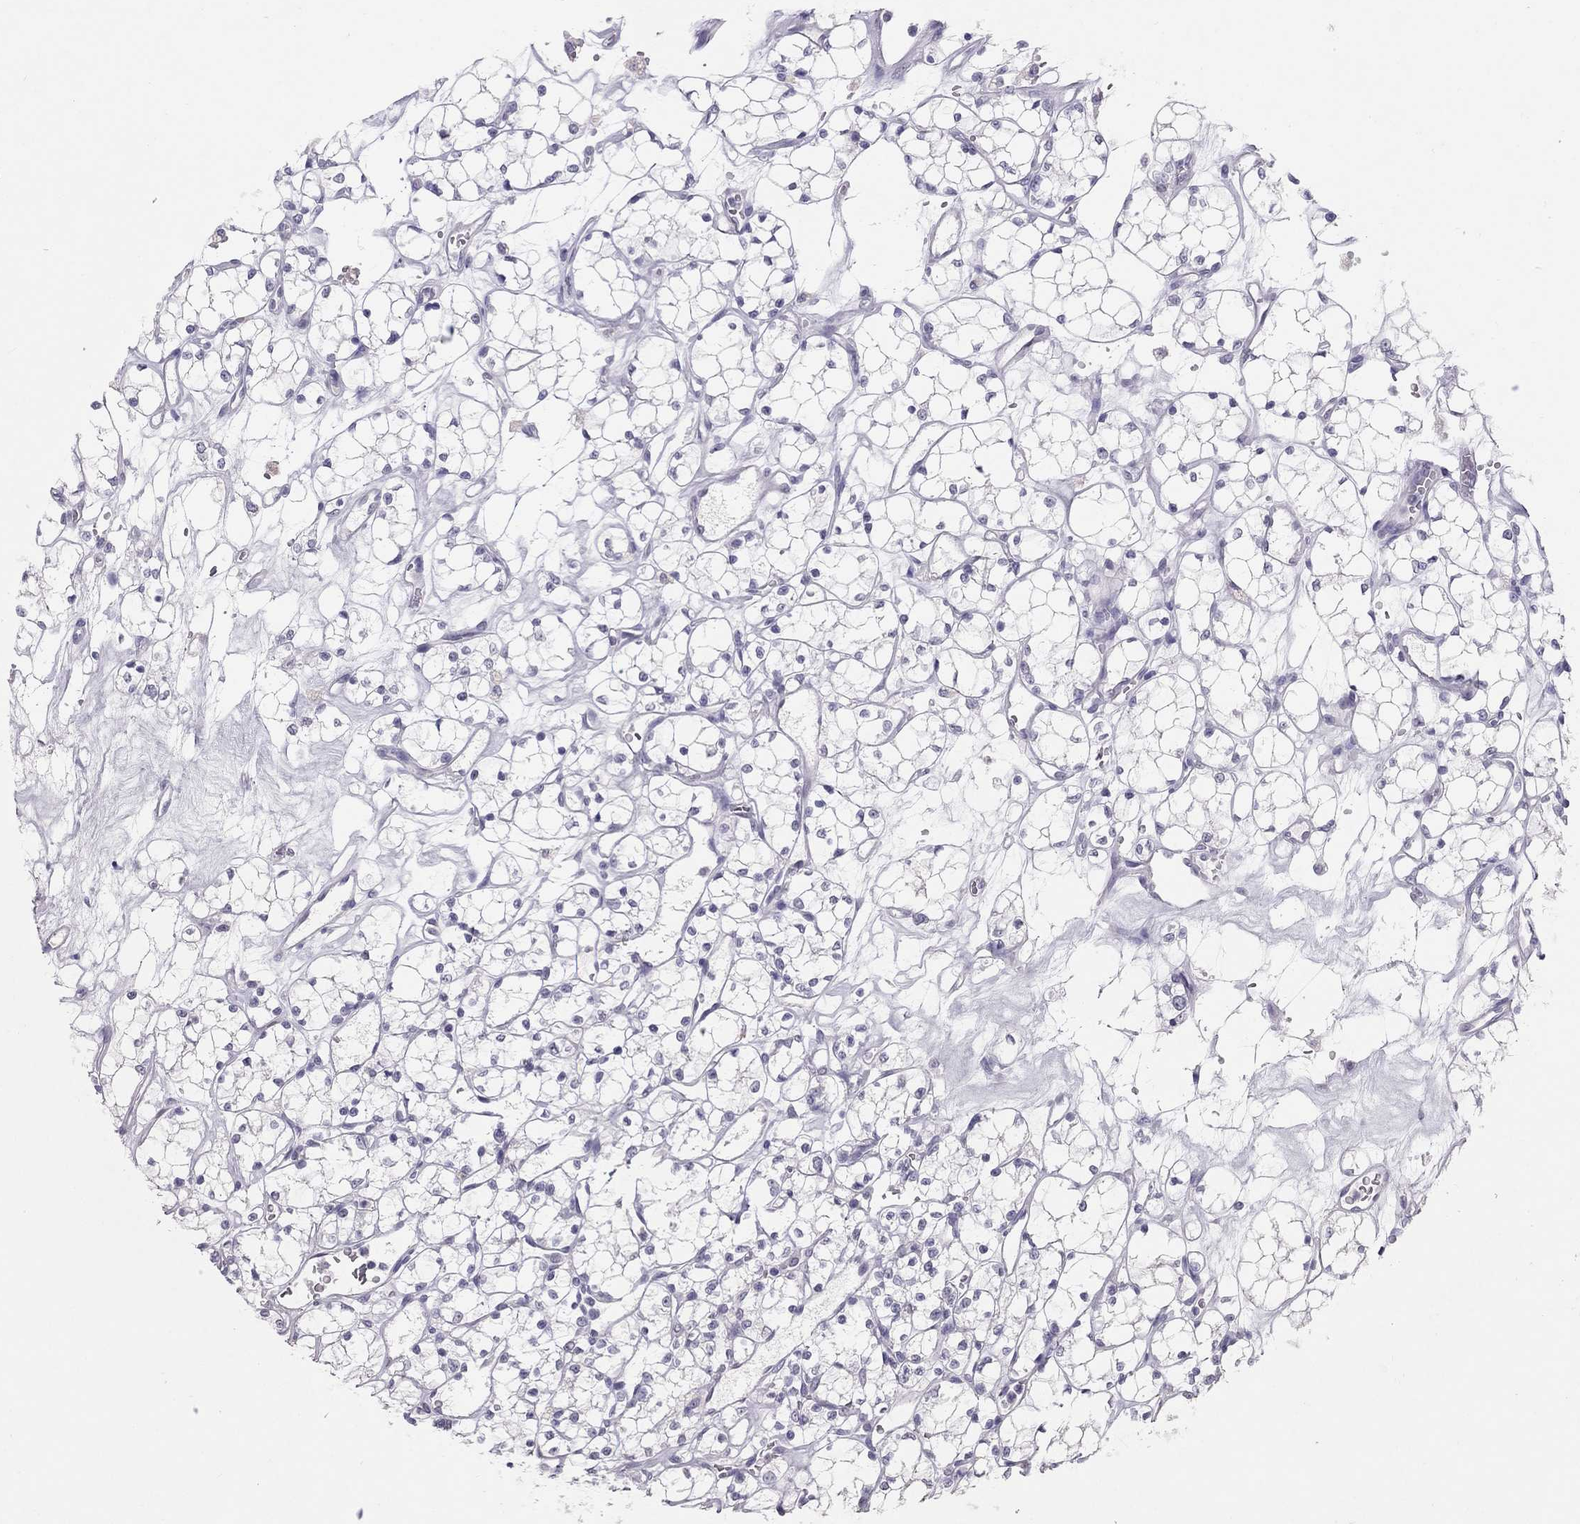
{"staining": {"intensity": "negative", "quantity": "none", "location": "none"}, "tissue": "renal cancer", "cell_type": "Tumor cells", "image_type": "cancer", "snomed": [{"axis": "morphology", "description": "Adenocarcinoma, NOS"}, {"axis": "topography", "description": "Kidney"}], "caption": "High magnification brightfield microscopy of adenocarcinoma (renal) stained with DAB (3,3'-diaminobenzidine) (brown) and counterstained with hematoxylin (blue): tumor cells show no significant positivity. The staining was performed using DAB (3,3'-diaminobenzidine) to visualize the protein expression in brown, while the nuclei were stained in blue with hematoxylin (Magnification: 20x).", "gene": "PSMB11", "patient": {"sex": "female", "age": 69}}